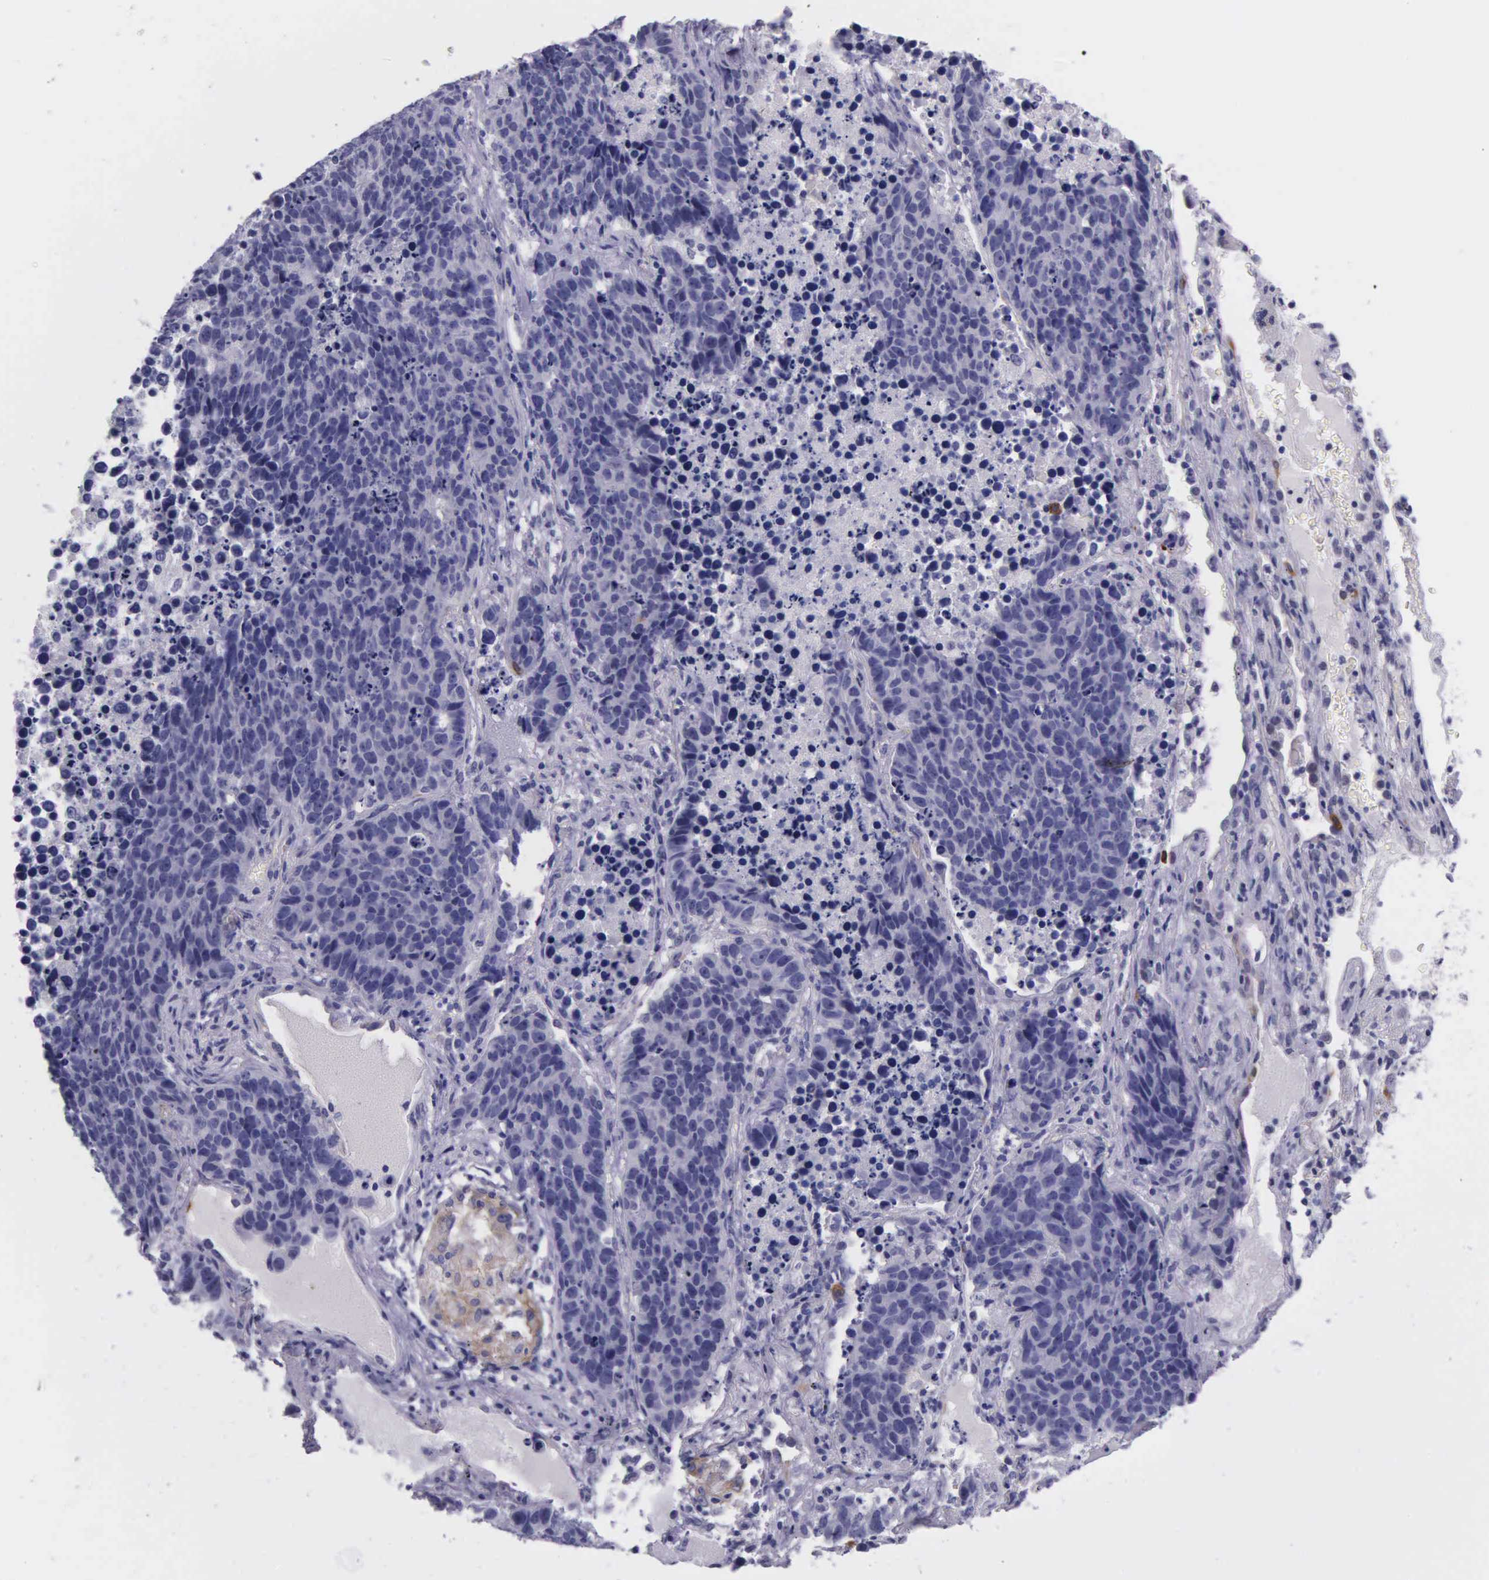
{"staining": {"intensity": "negative", "quantity": "none", "location": "none"}, "tissue": "lung cancer", "cell_type": "Tumor cells", "image_type": "cancer", "snomed": [{"axis": "morphology", "description": "Carcinoid, malignant, NOS"}, {"axis": "topography", "description": "Lung"}], "caption": "Tumor cells show no significant protein expression in carcinoid (malignant) (lung). (DAB (3,3'-diaminobenzidine) IHC visualized using brightfield microscopy, high magnification).", "gene": "AHNAK2", "patient": {"sex": "male", "age": 60}}